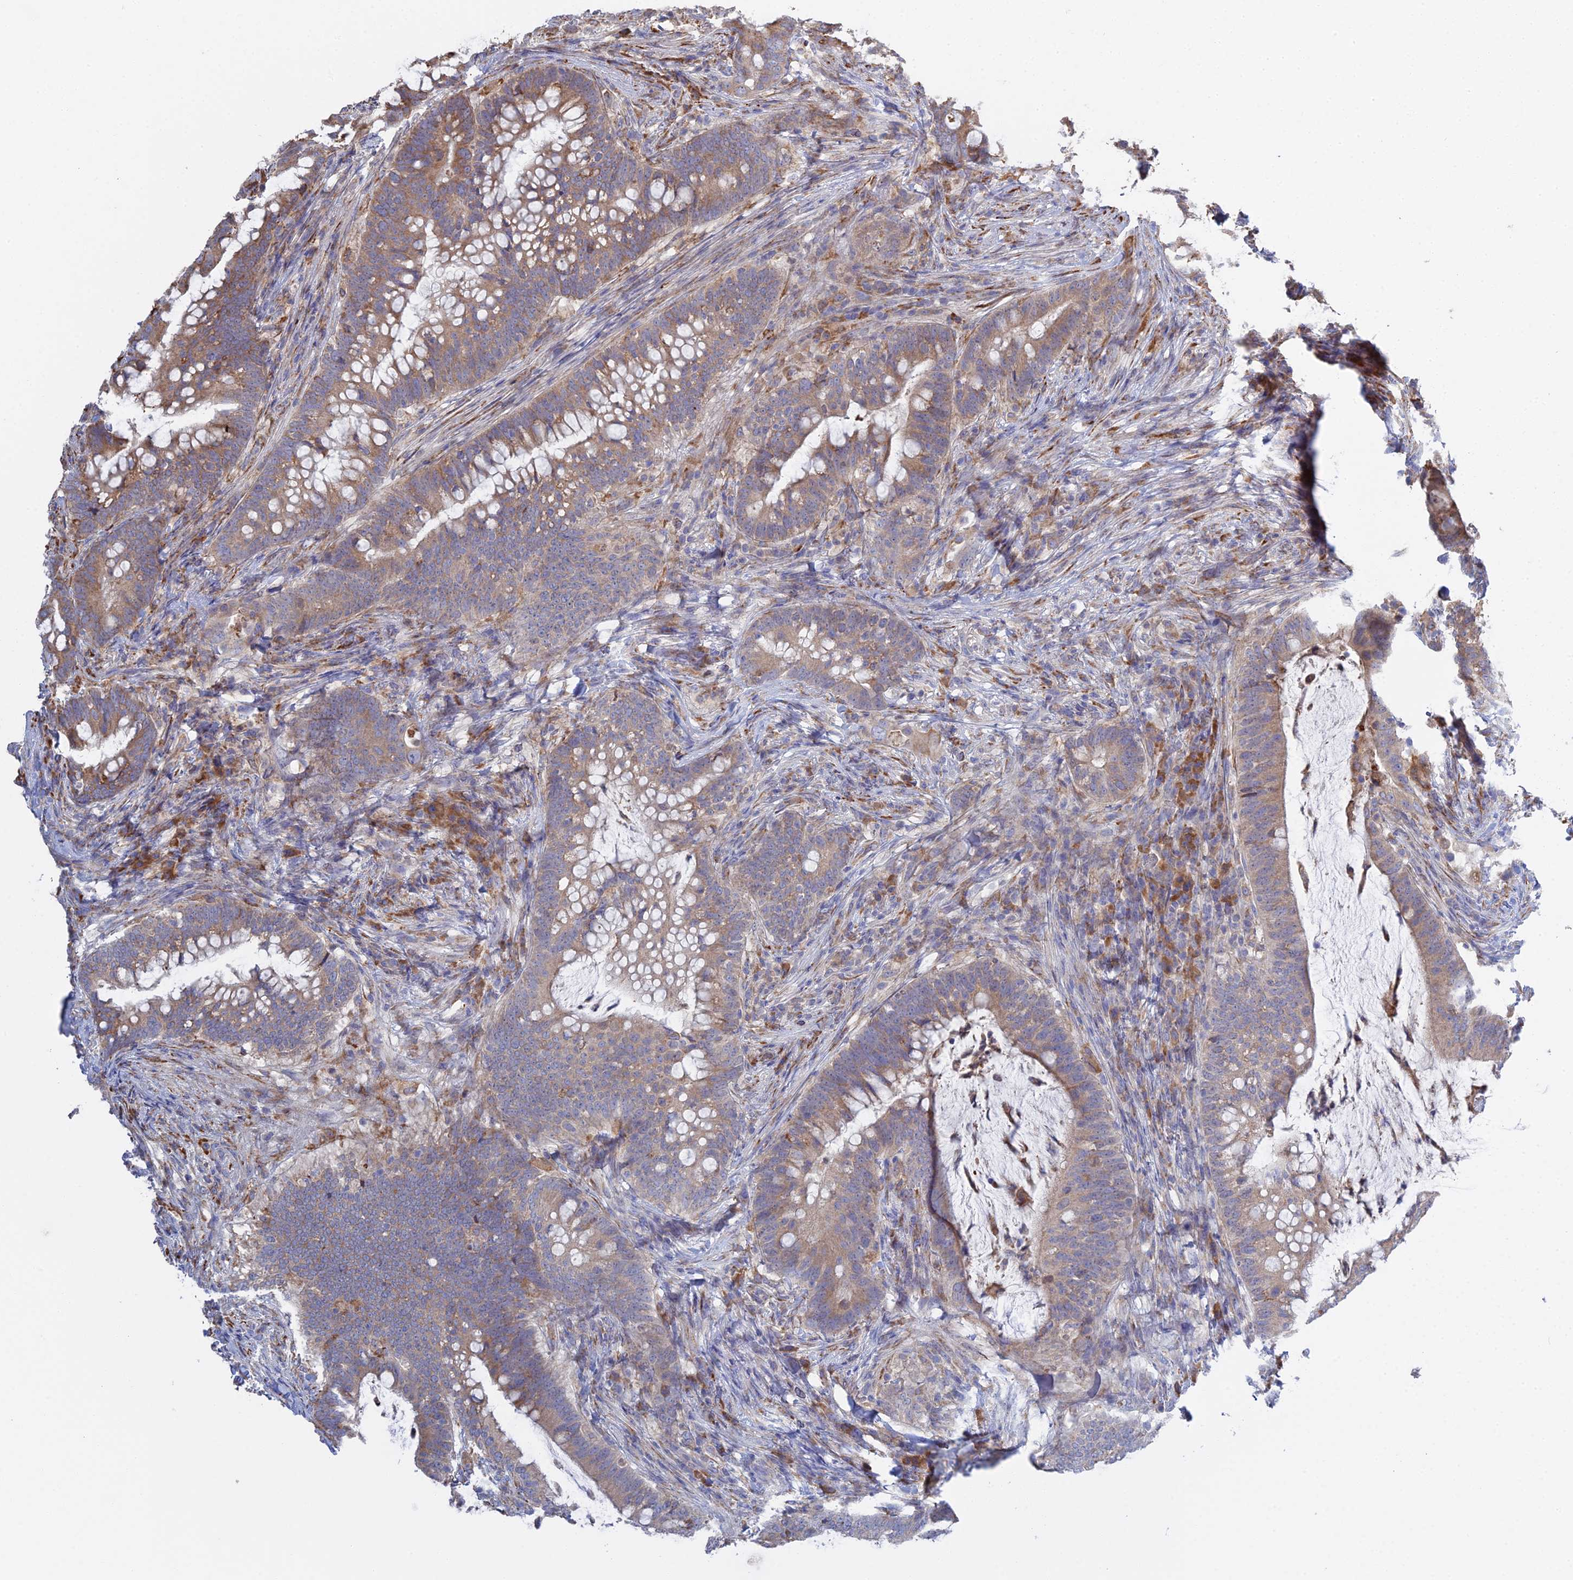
{"staining": {"intensity": "moderate", "quantity": "<25%", "location": "cytoplasmic/membranous"}, "tissue": "colorectal cancer", "cell_type": "Tumor cells", "image_type": "cancer", "snomed": [{"axis": "morphology", "description": "Adenocarcinoma, NOS"}, {"axis": "topography", "description": "Colon"}], "caption": "Human colorectal cancer (adenocarcinoma) stained with a brown dye demonstrates moderate cytoplasmic/membranous positive staining in about <25% of tumor cells.", "gene": "TRAPPC6A", "patient": {"sex": "female", "age": 66}}